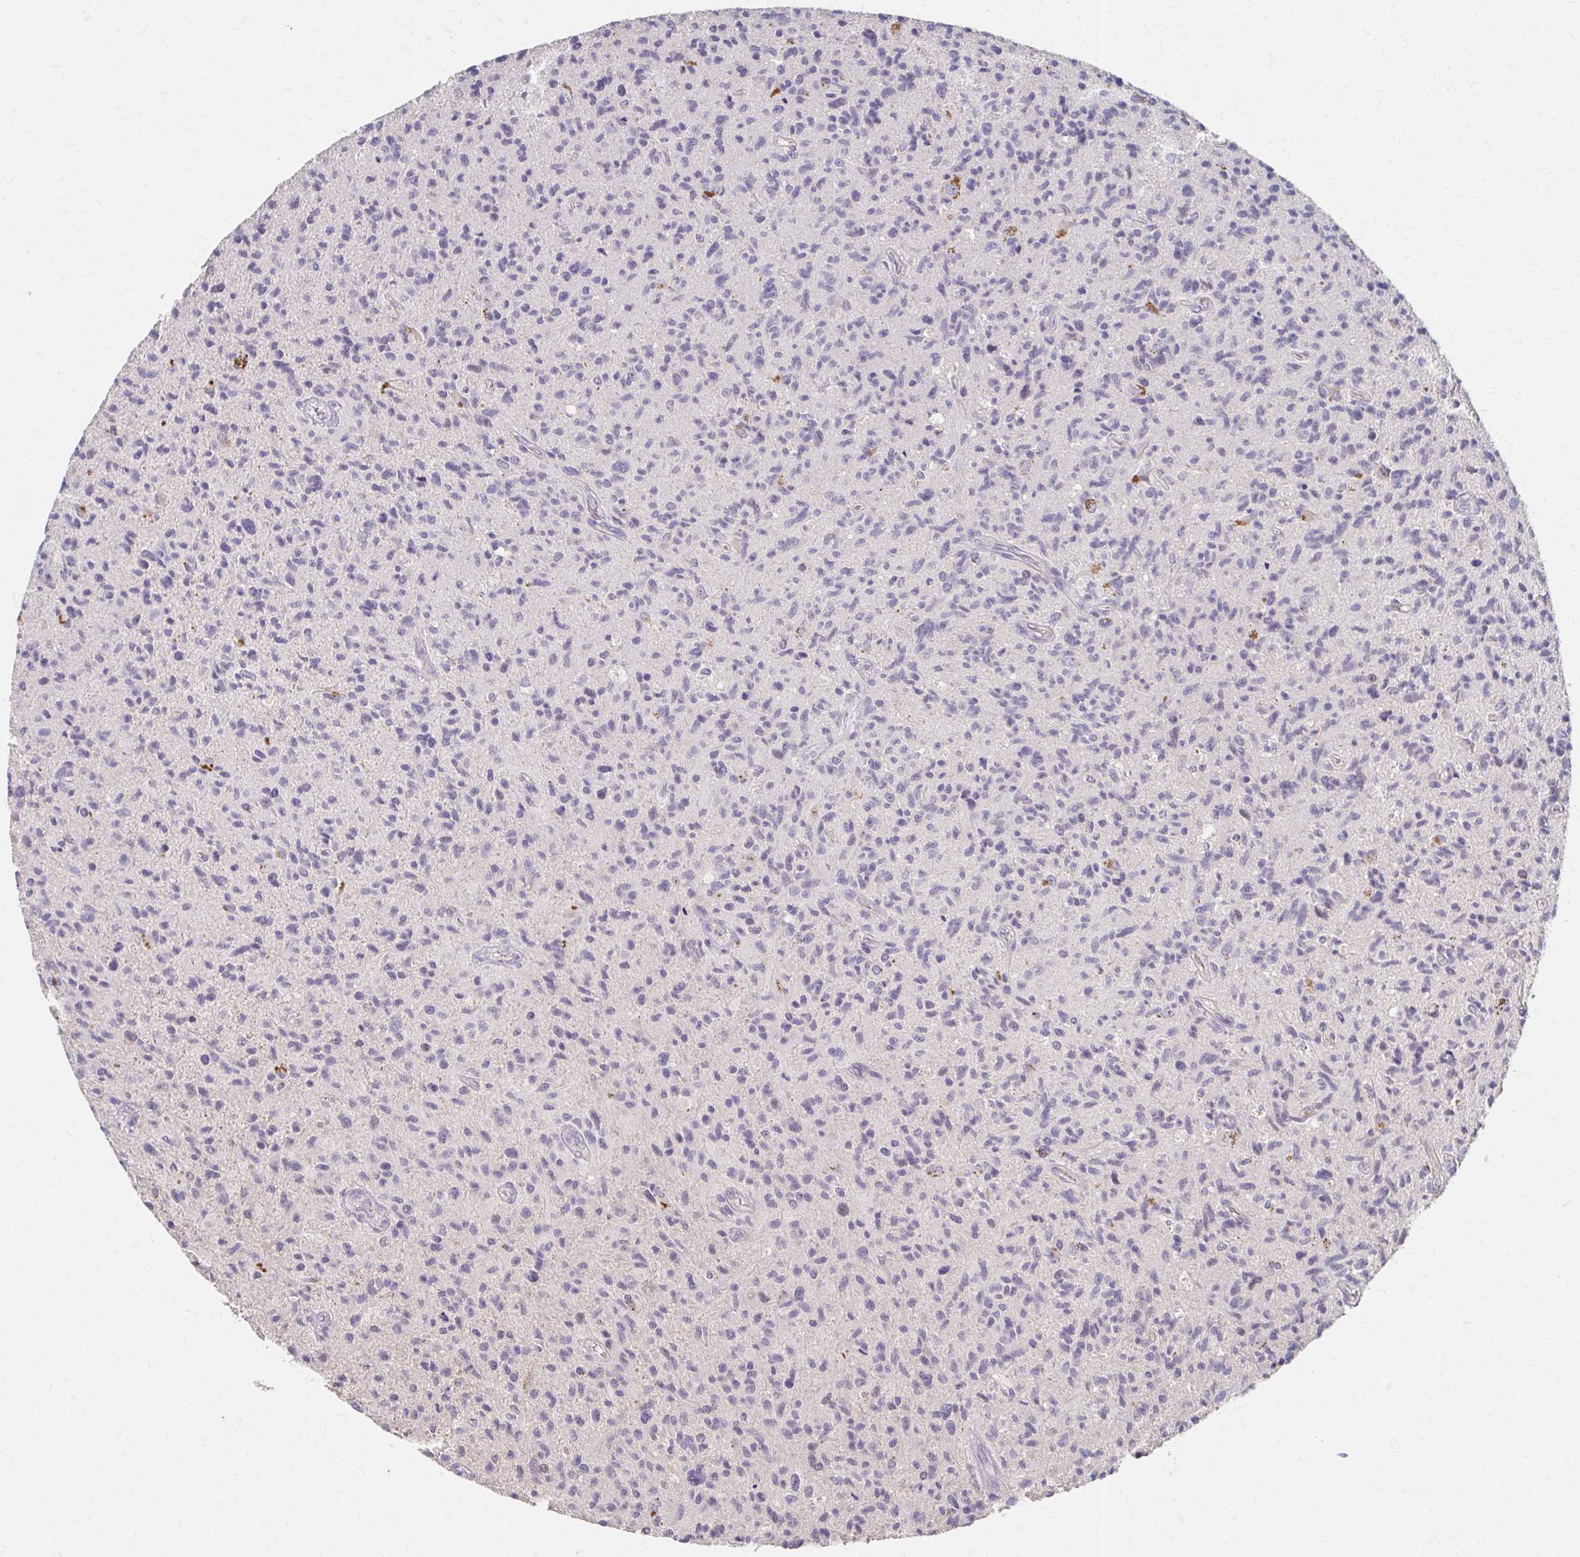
{"staining": {"intensity": "negative", "quantity": "none", "location": "none"}, "tissue": "glioma", "cell_type": "Tumor cells", "image_type": "cancer", "snomed": [{"axis": "morphology", "description": "Glioma, malignant, High grade"}, {"axis": "topography", "description": "Brain"}], "caption": "Micrograph shows no protein positivity in tumor cells of high-grade glioma (malignant) tissue. Brightfield microscopy of immunohistochemistry stained with DAB (brown) and hematoxylin (blue), captured at high magnification.", "gene": "HMGCS2", "patient": {"sex": "female", "age": 70}}